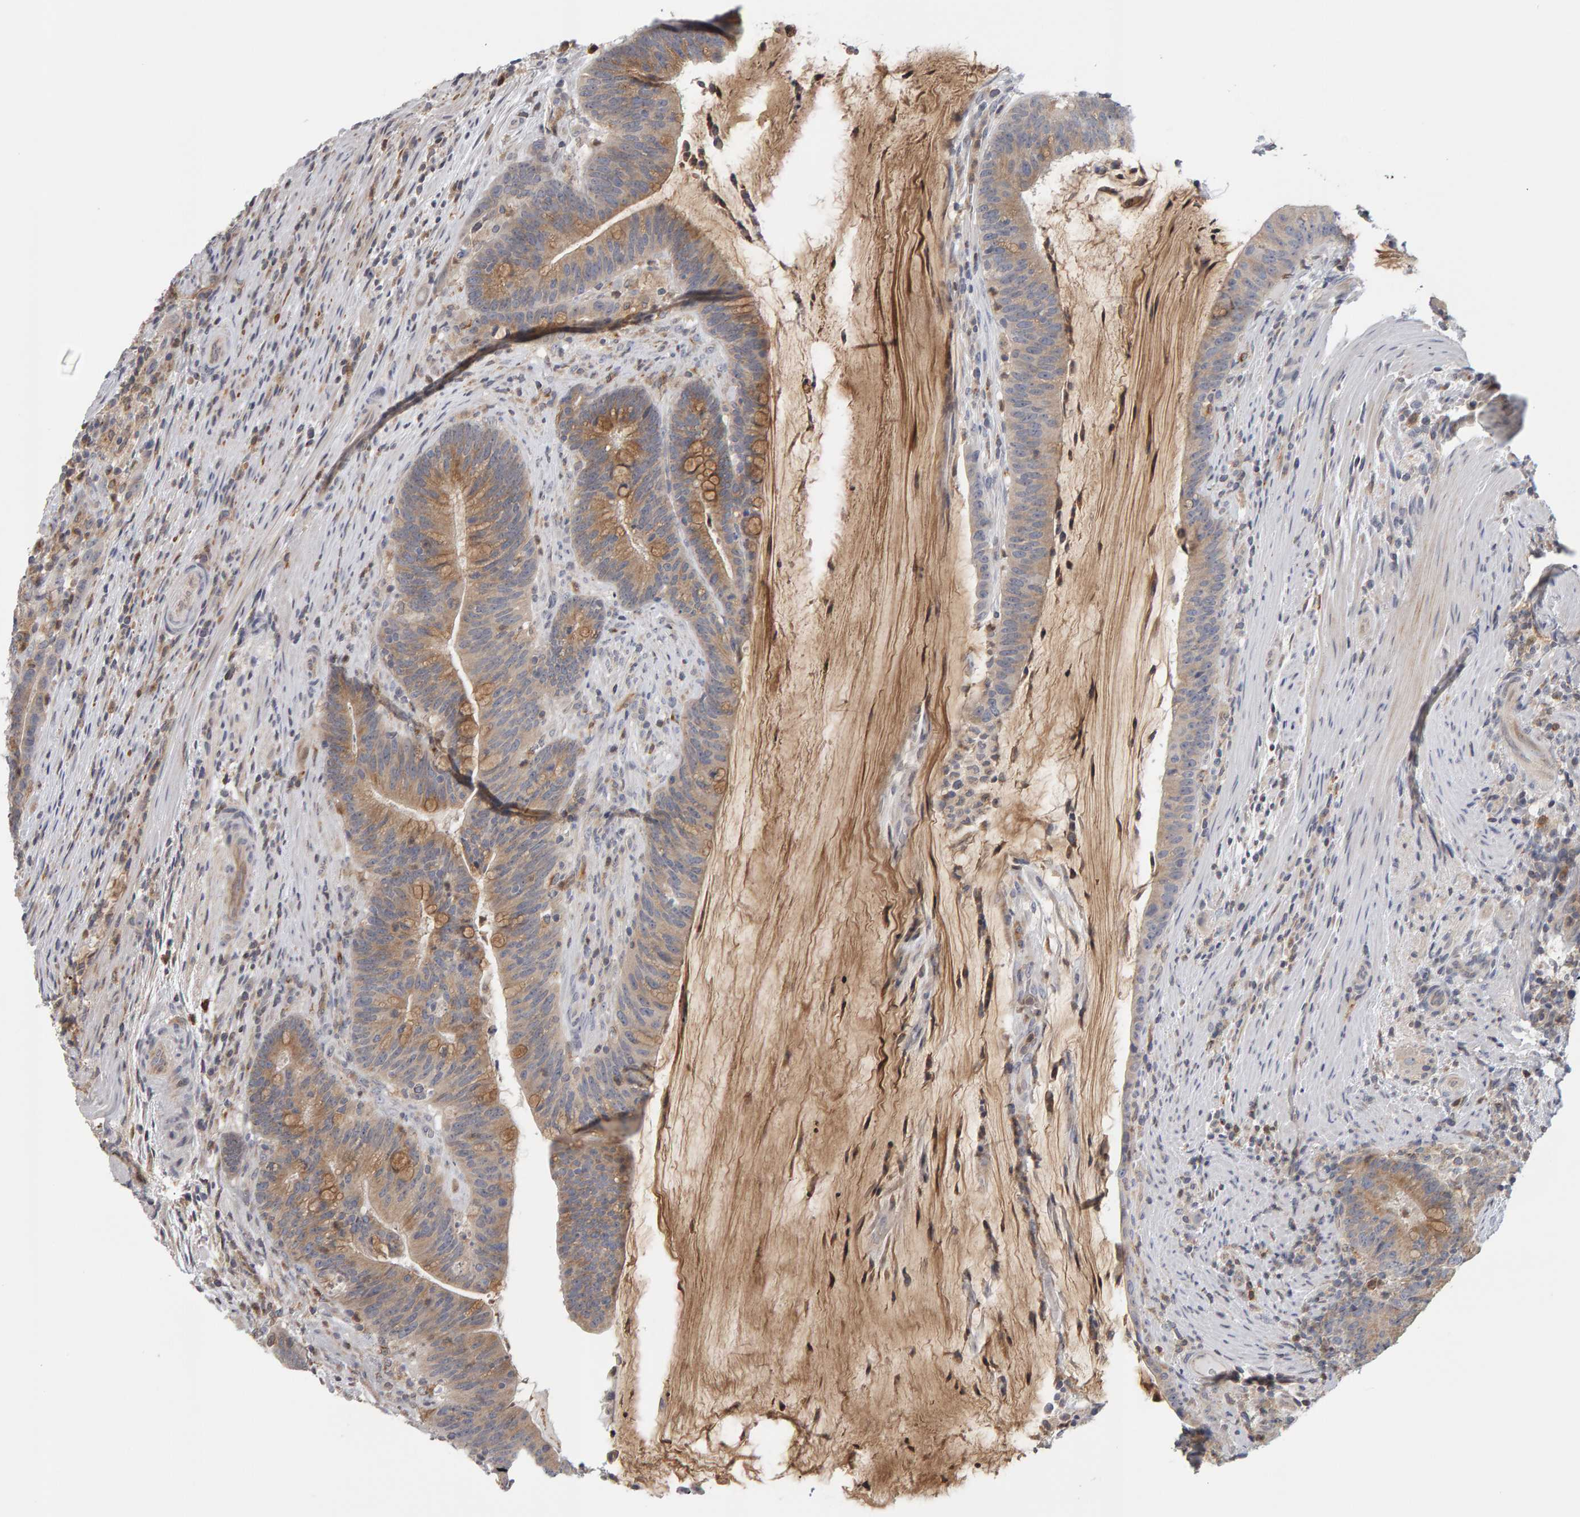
{"staining": {"intensity": "weak", "quantity": ">75%", "location": "cytoplasmic/membranous"}, "tissue": "colorectal cancer", "cell_type": "Tumor cells", "image_type": "cancer", "snomed": [{"axis": "morphology", "description": "Adenocarcinoma, NOS"}, {"axis": "topography", "description": "Colon"}], "caption": "Colorectal cancer (adenocarcinoma) stained with a protein marker displays weak staining in tumor cells.", "gene": "MSRA", "patient": {"sex": "female", "age": 66}}